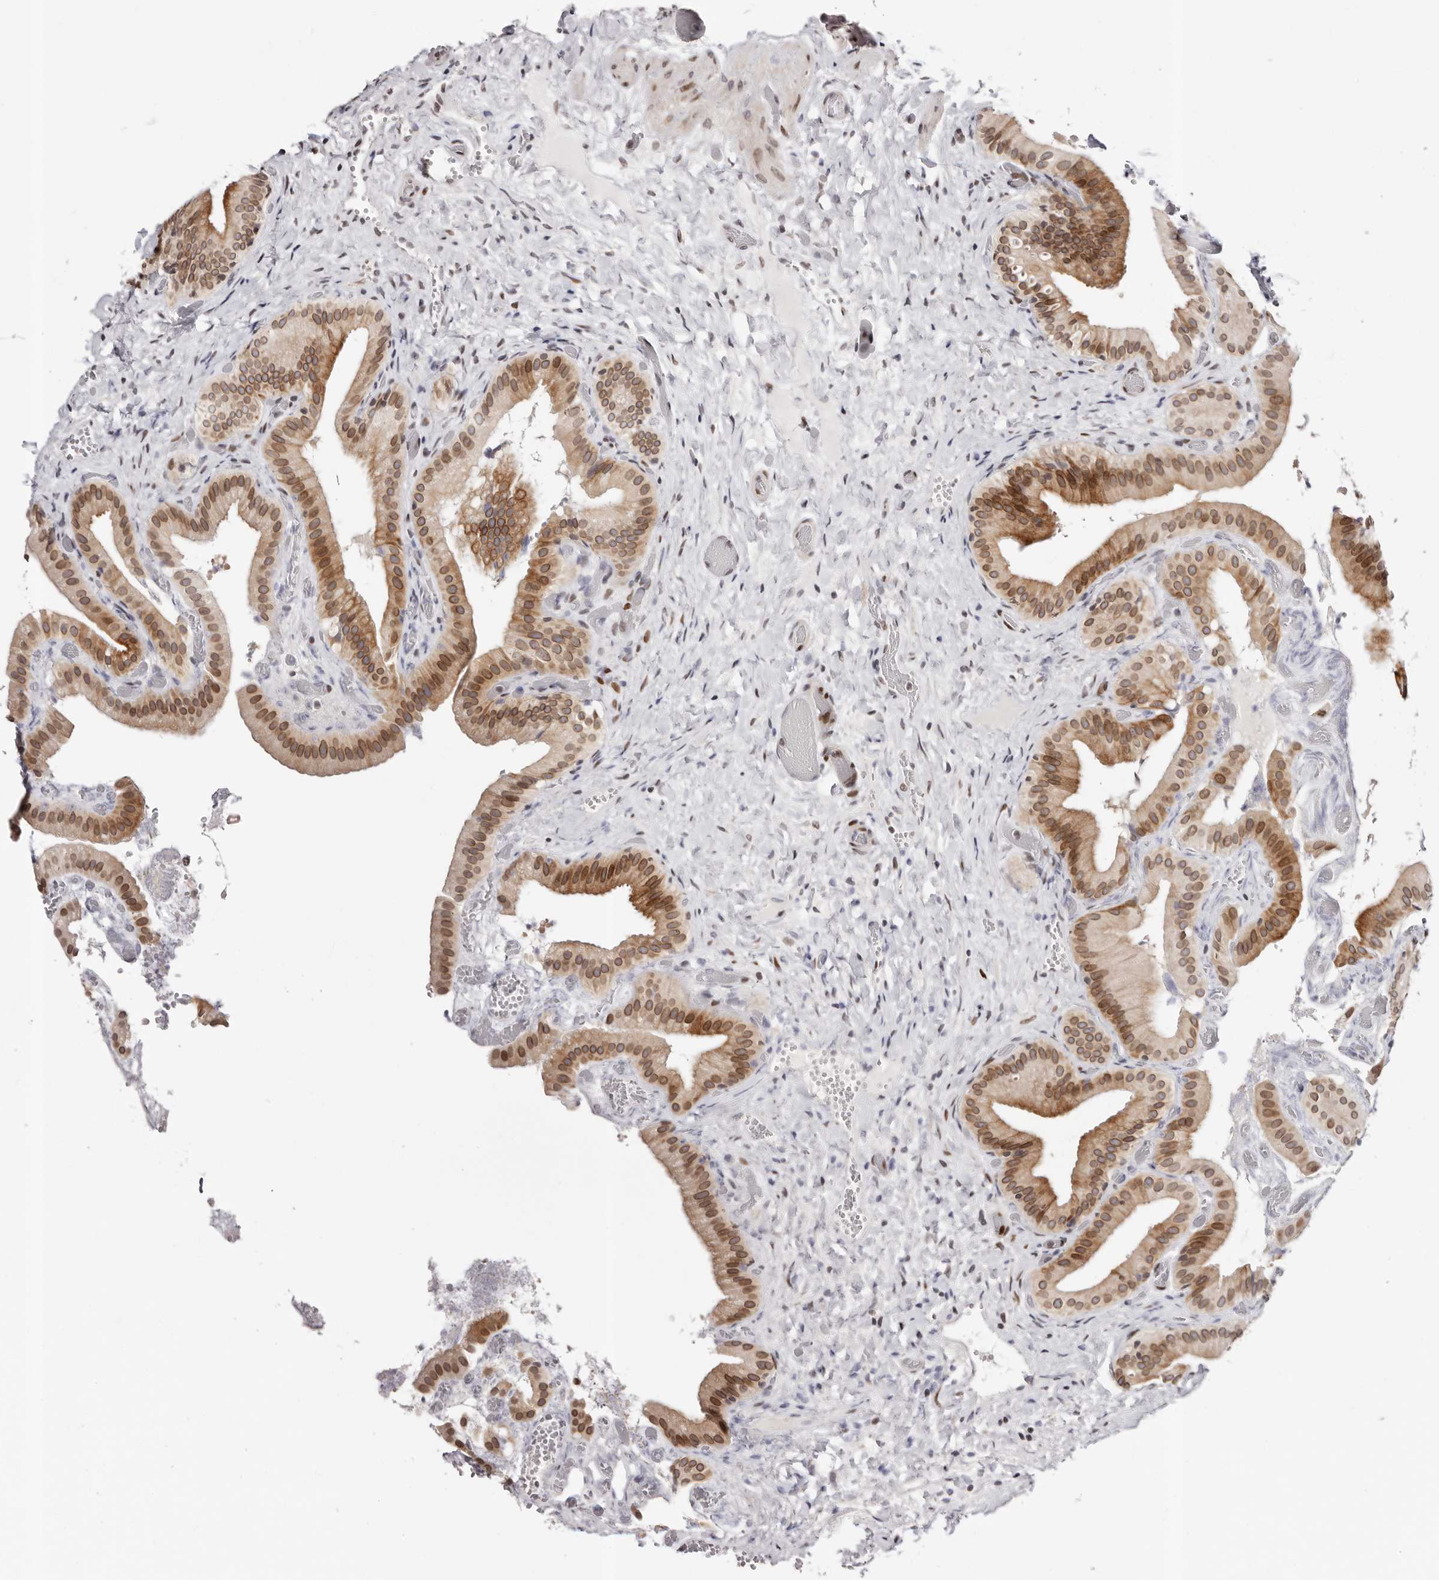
{"staining": {"intensity": "moderate", "quantity": ">75%", "location": "cytoplasmic/membranous,nuclear"}, "tissue": "gallbladder", "cell_type": "Glandular cells", "image_type": "normal", "snomed": [{"axis": "morphology", "description": "Normal tissue, NOS"}, {"axis": "topography", "description": "Gallbladder"}], "caption": "Protein analysis of normal gallbladder demonstrates moderate cytoplasmic/membranous,nuclear positivity in about >75% of glandular cells.", "gene": "NUP153", "patient": {"sex": "female", "age": 64}}